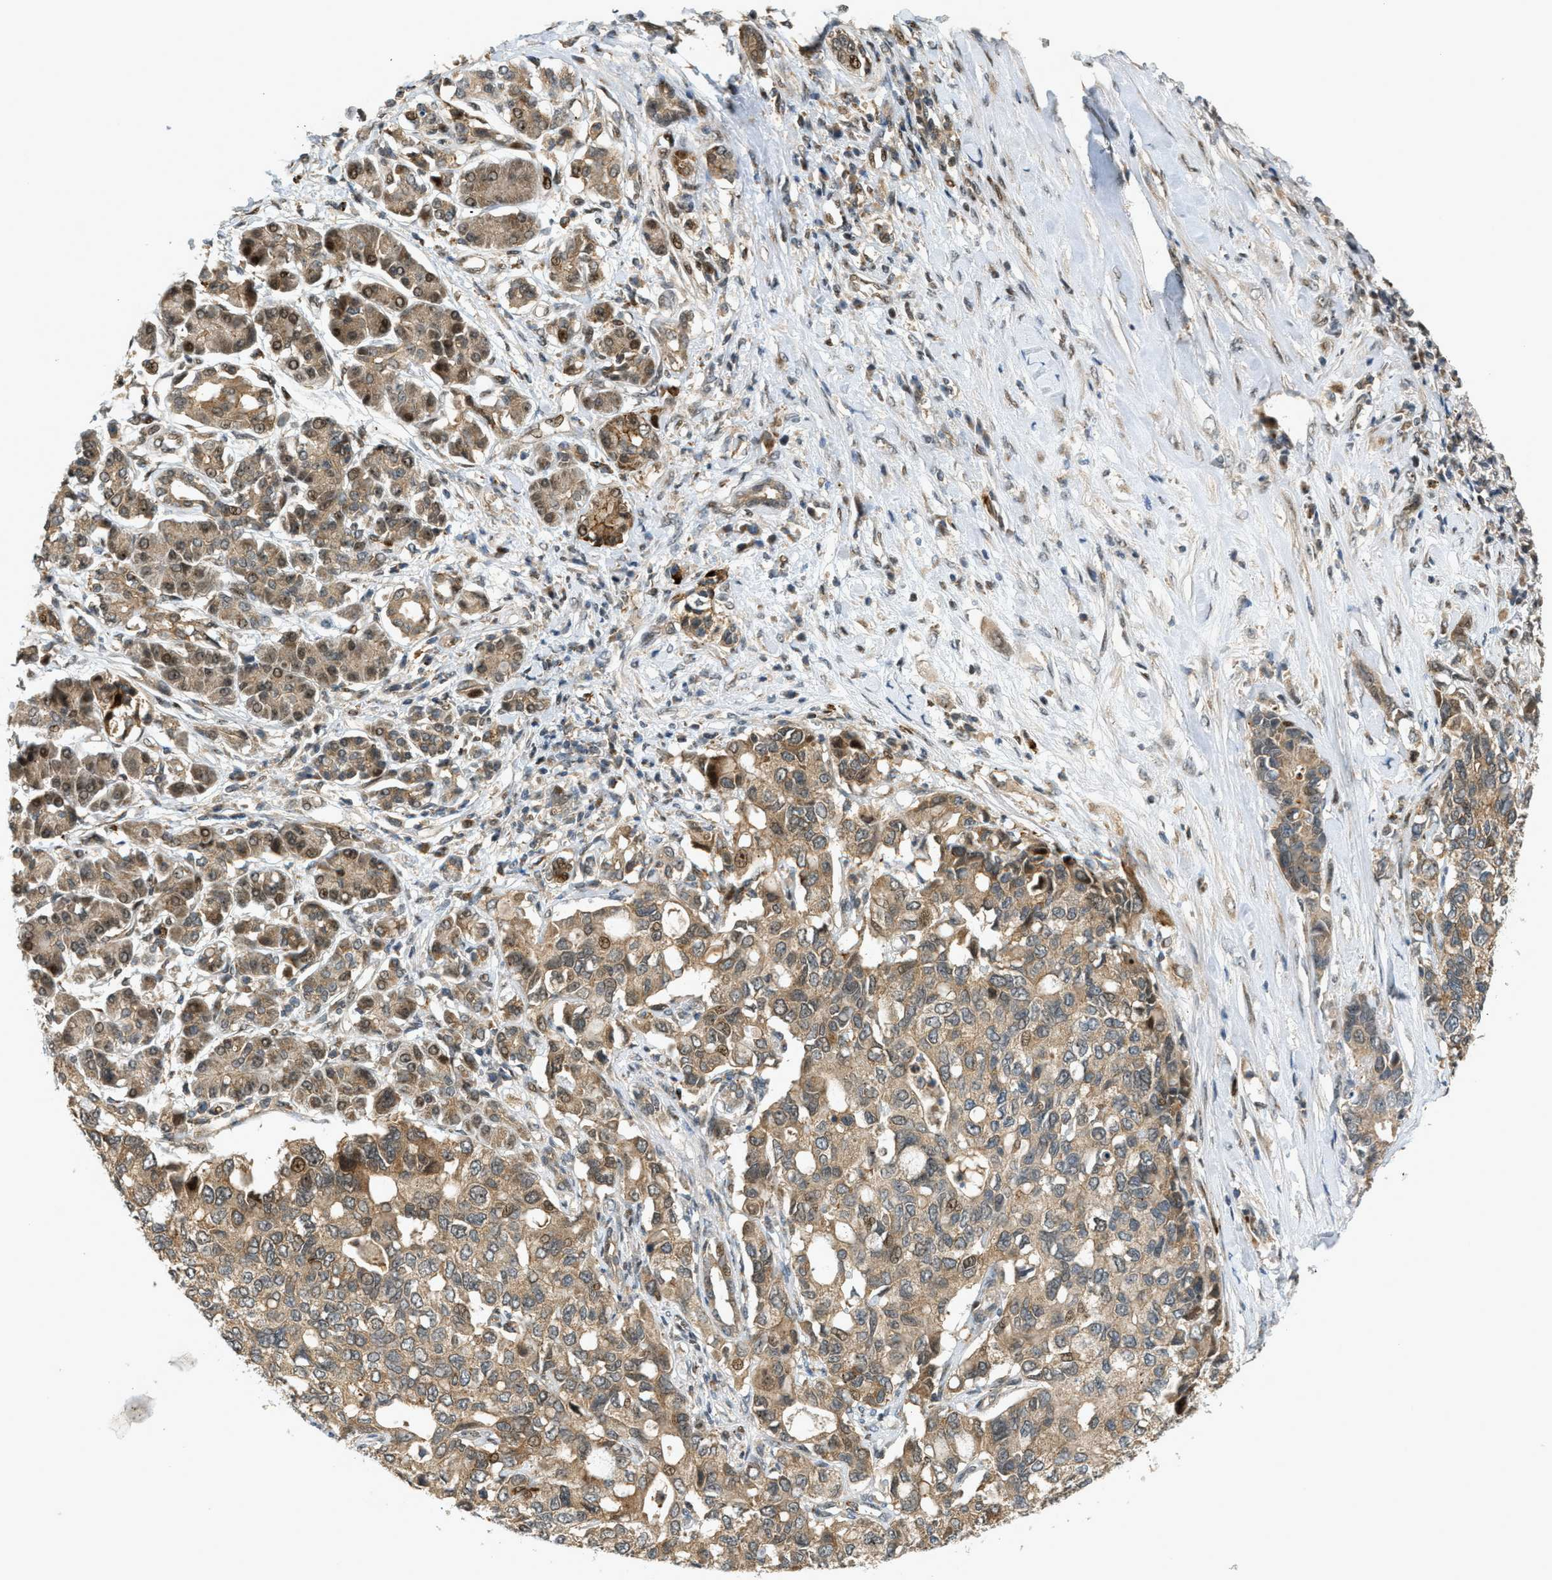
{"staining": {"intensity": "moderate", "quantity": ">75%", "location": "cytoplasmic/membranous,nuclear"}, "tissue": "pancreatic cancer", "cell_type": "Tumor cells", "image_type": "cancer", "snomed": [{"axis": "morphology", "description": "Adenocarcinoma, NOS"}, {"axis": "topography", "description": "Pancreas"}], "caption": "Human adenocarcinoma (pancreatic) stained for a protein (brown) demonstrates moderate cytoplasmic/membranous and nuclear positive positivity in about >75% of tumor cells.", "gene": "TRAPPC14", "patient": {"sex": "female", "age": 56}}